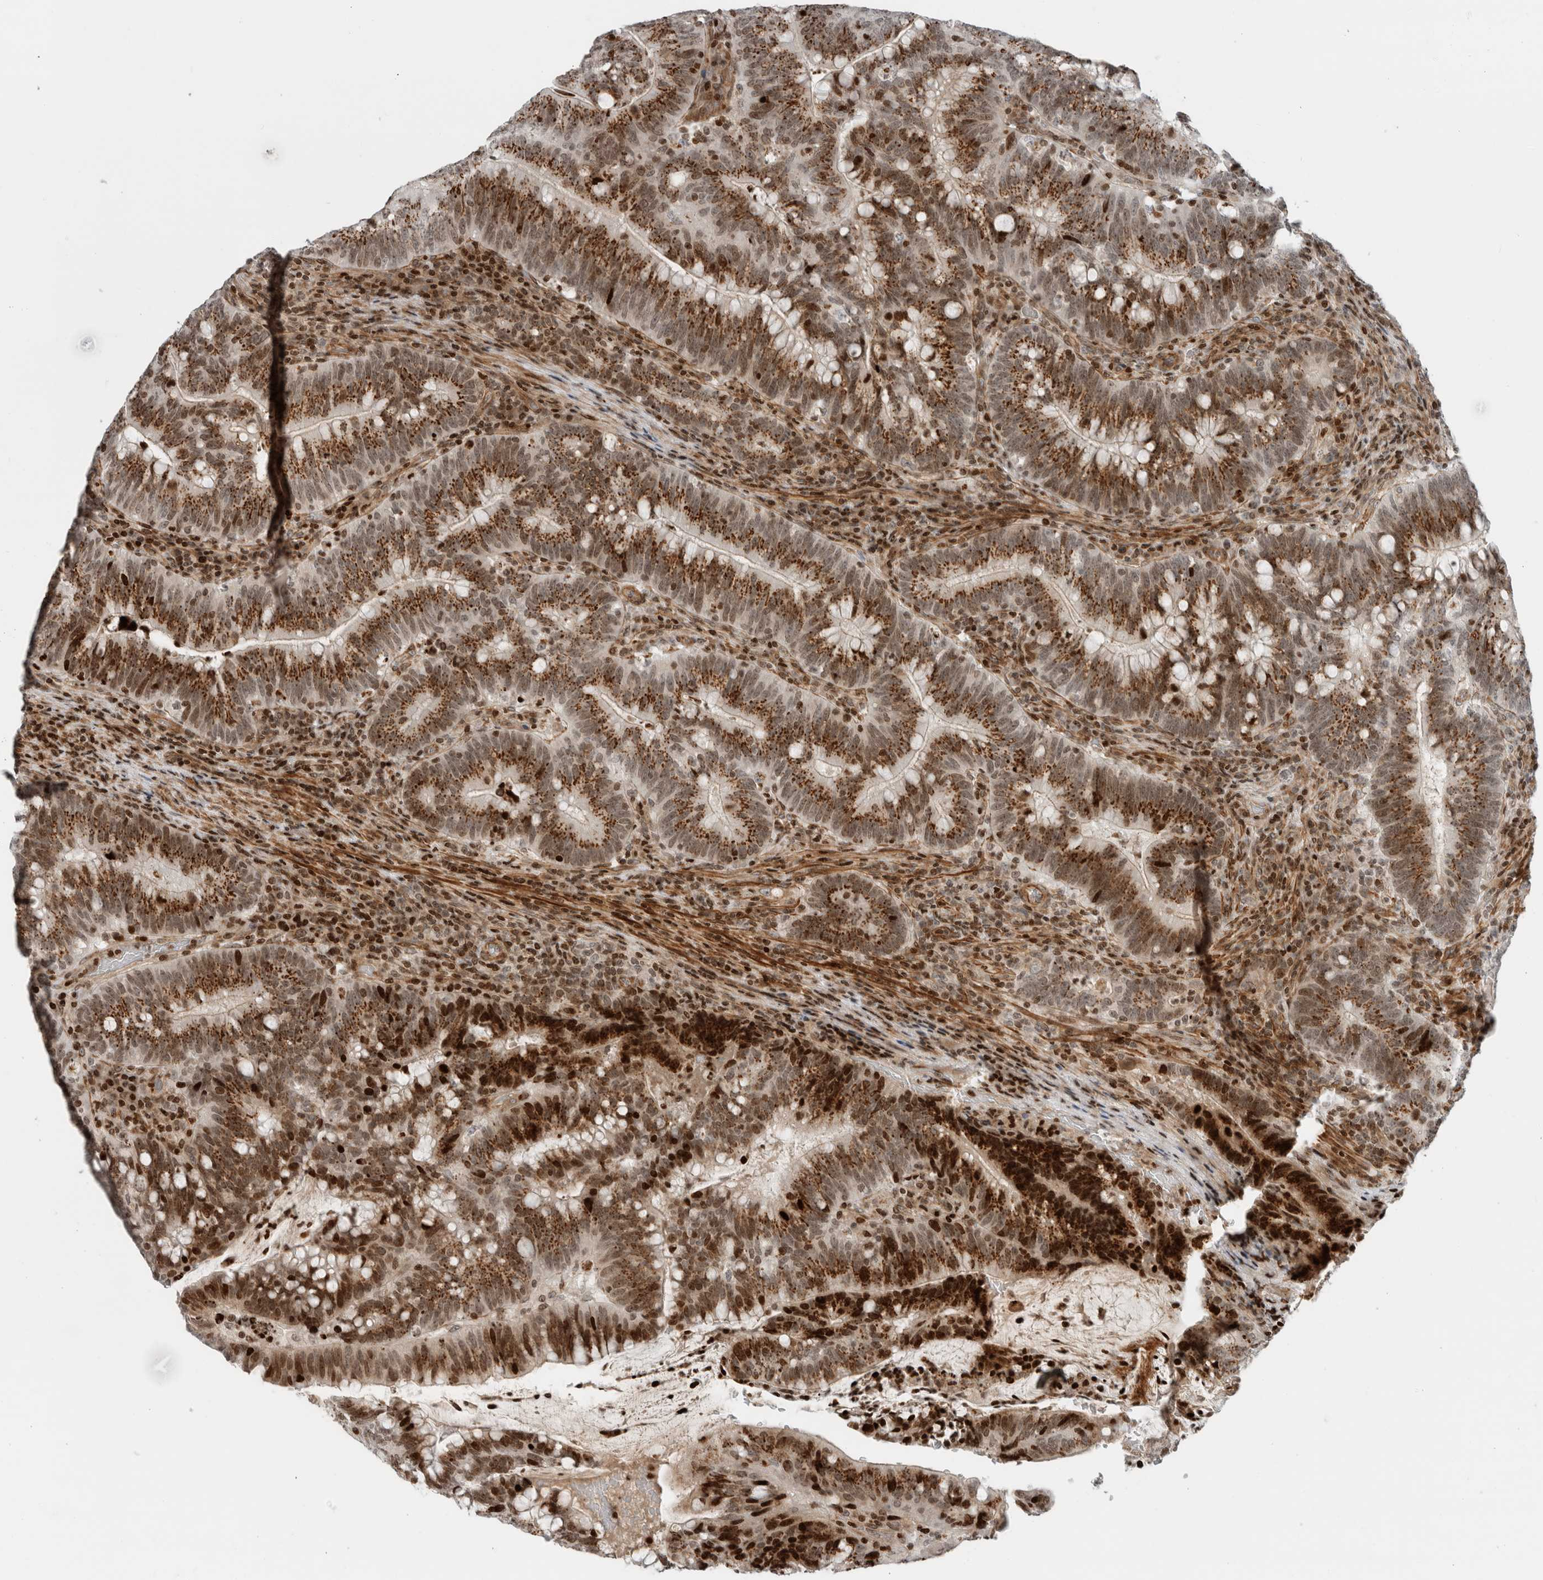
{"staining": {"intensity": "strong", "quantity": ">75%", "location": "cytoplasmic/membranous,nuclear"}, "tissue": "colorectal cancer", "cell_type": "Tumor cells", "image_type": "cancer", "snomed": [{"axis": "morphology", "description": "Adenocarcinoma, NOS"}, {"axis": "topography", "description": "Colon"}], "caption": "Approximately >75% of tumor cells in human colorectal adenocarcinoma show strong cytoplasmic/membranous and nuclear protein expression as visualized by brown immunohistochemical staining.", "gene": "GINS4", "patient": {"sex": "female", "age": 66}}